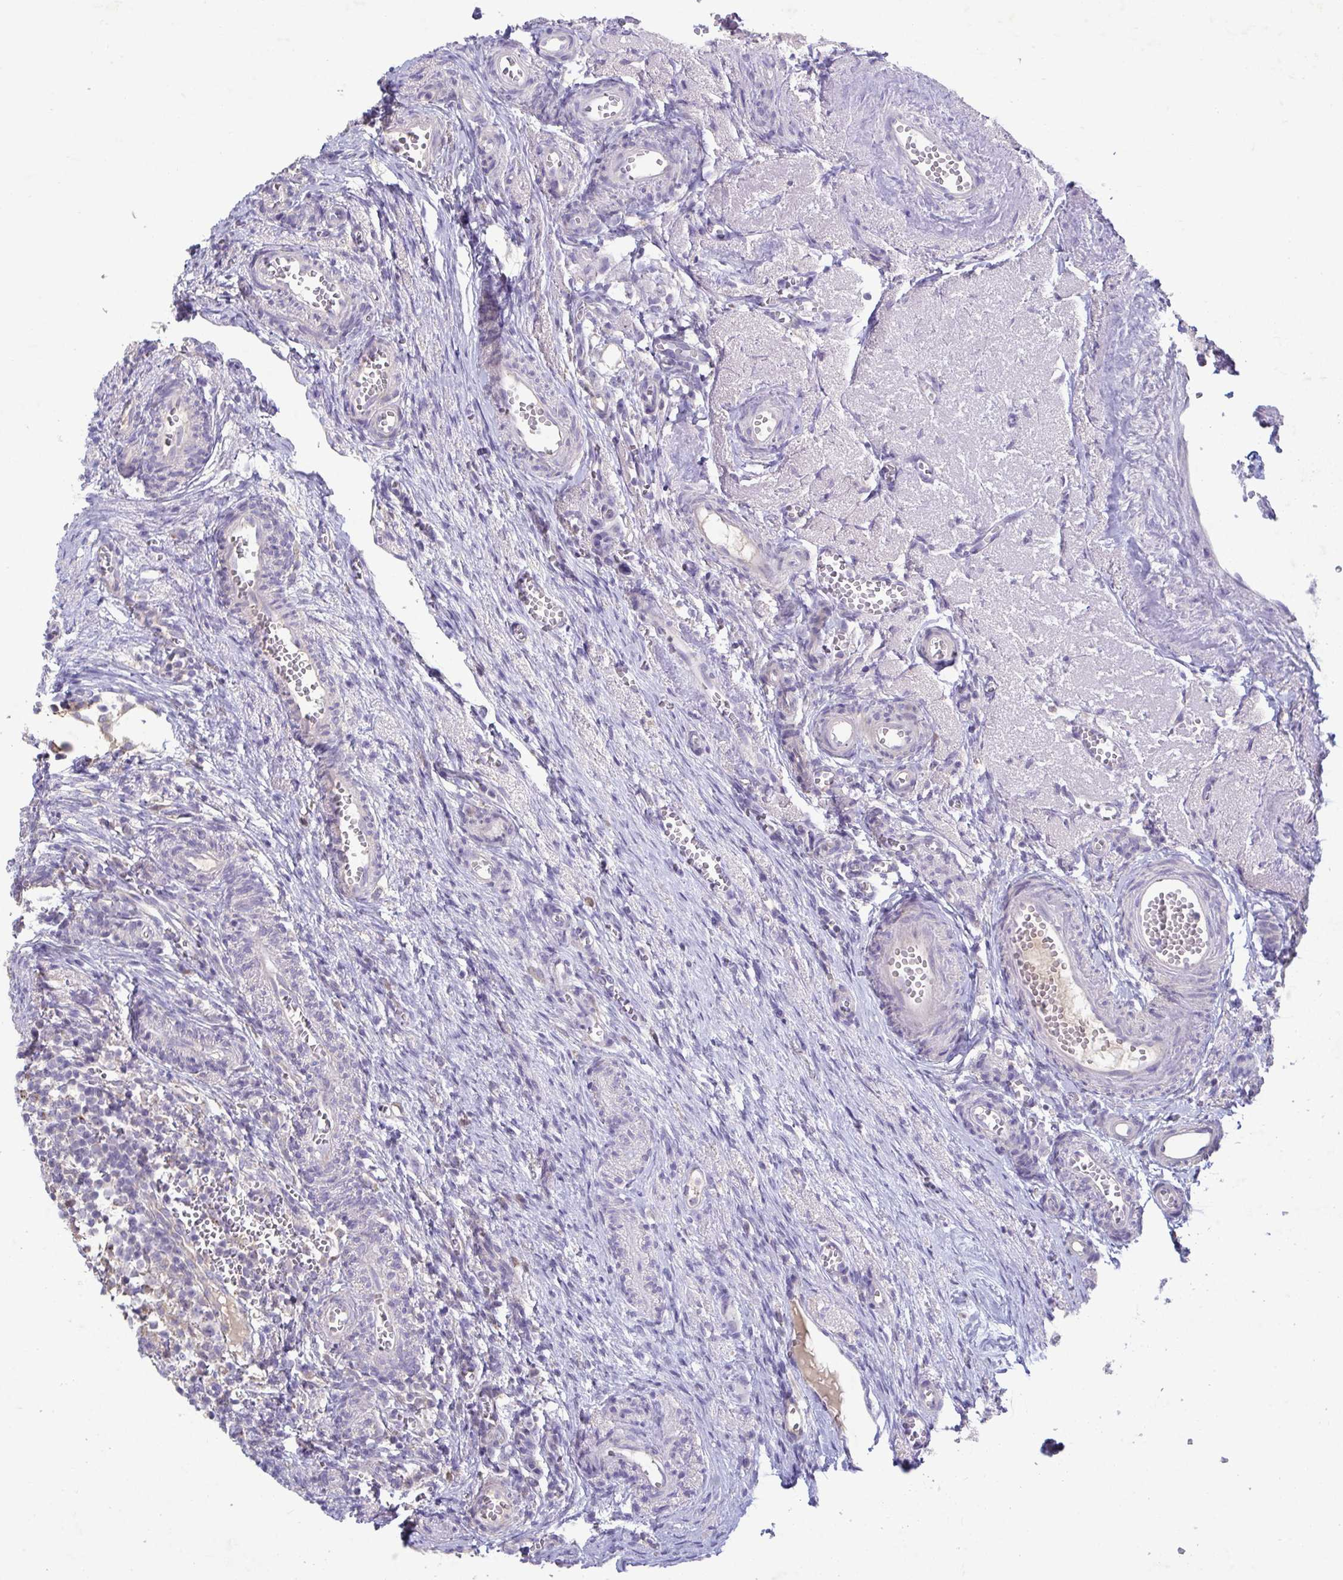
{"staining": {"intensity": "negative", "quantity": "none", "location": "none"}, "tissue": "ovary", "cell_type": "Ovarian stroma cells", "image_type": "normal", "snomed": [{"axis": "morphology", "description": "Normal tissue, NOS"}, {"axis": "topography", "description": "Ovary"}], "caption": "Ovarian stroma cells show no significant protein staining in normal ovary. The staining is performed using DAB brown chromogen with nuclei counter-stained in using hematoxylin.", "gene": "GALNT13", "patient": {"sex": "female", "age": 41}}